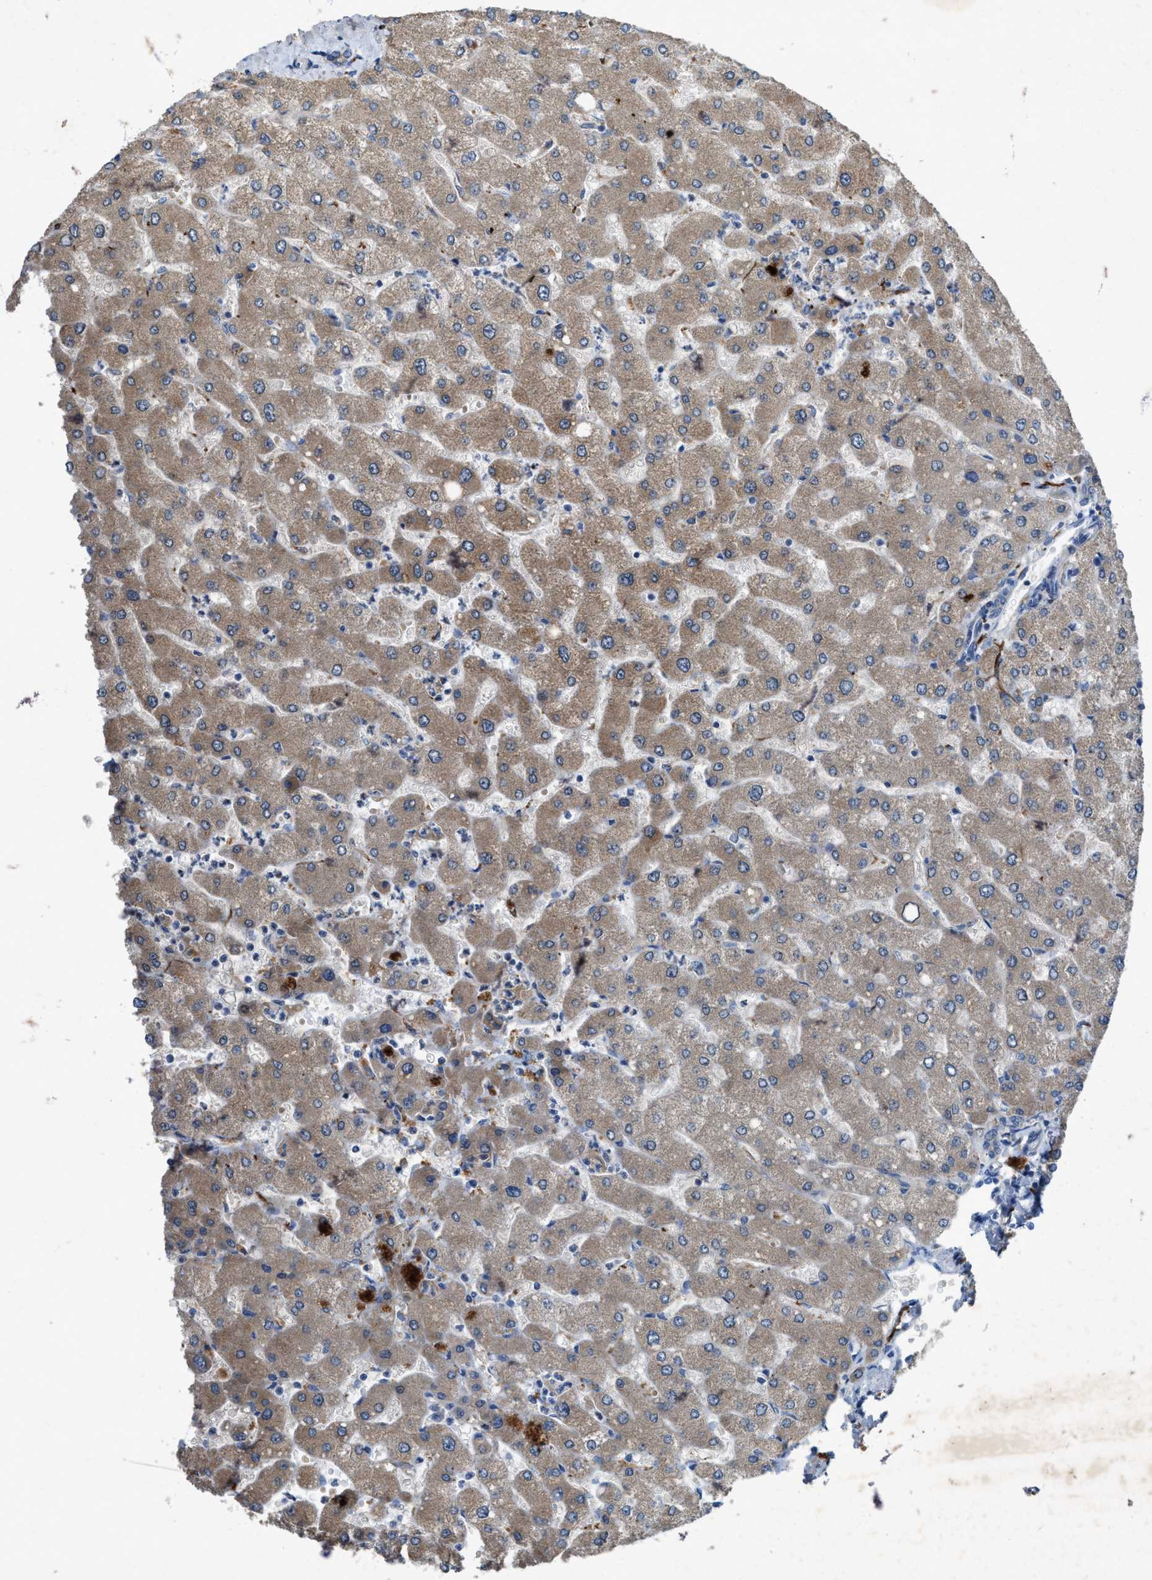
{"staining": {"intensity": "weak", "quantity": ">75%", "location": "cytoplasmic/membranous"}, "tissue": "liver", "cell_type": "Cholangiocytes", "image_type": "normal", "snomed": [{"axis": "morphology", "description": "Normal tissue, NOS"}, {"axis": "topography", "description": "Liver"}], "caption": "An IHC image of unremarkable tissue is shown. Protein staining in brown highlights weak cytoplasmic/membranous positivity in liver within cholangiocytes. The protein of interest is shown in brown color, while the nuclei are stained blue.", "gene": "URGCP", "patient": {"sex": "male", "age": 55}}